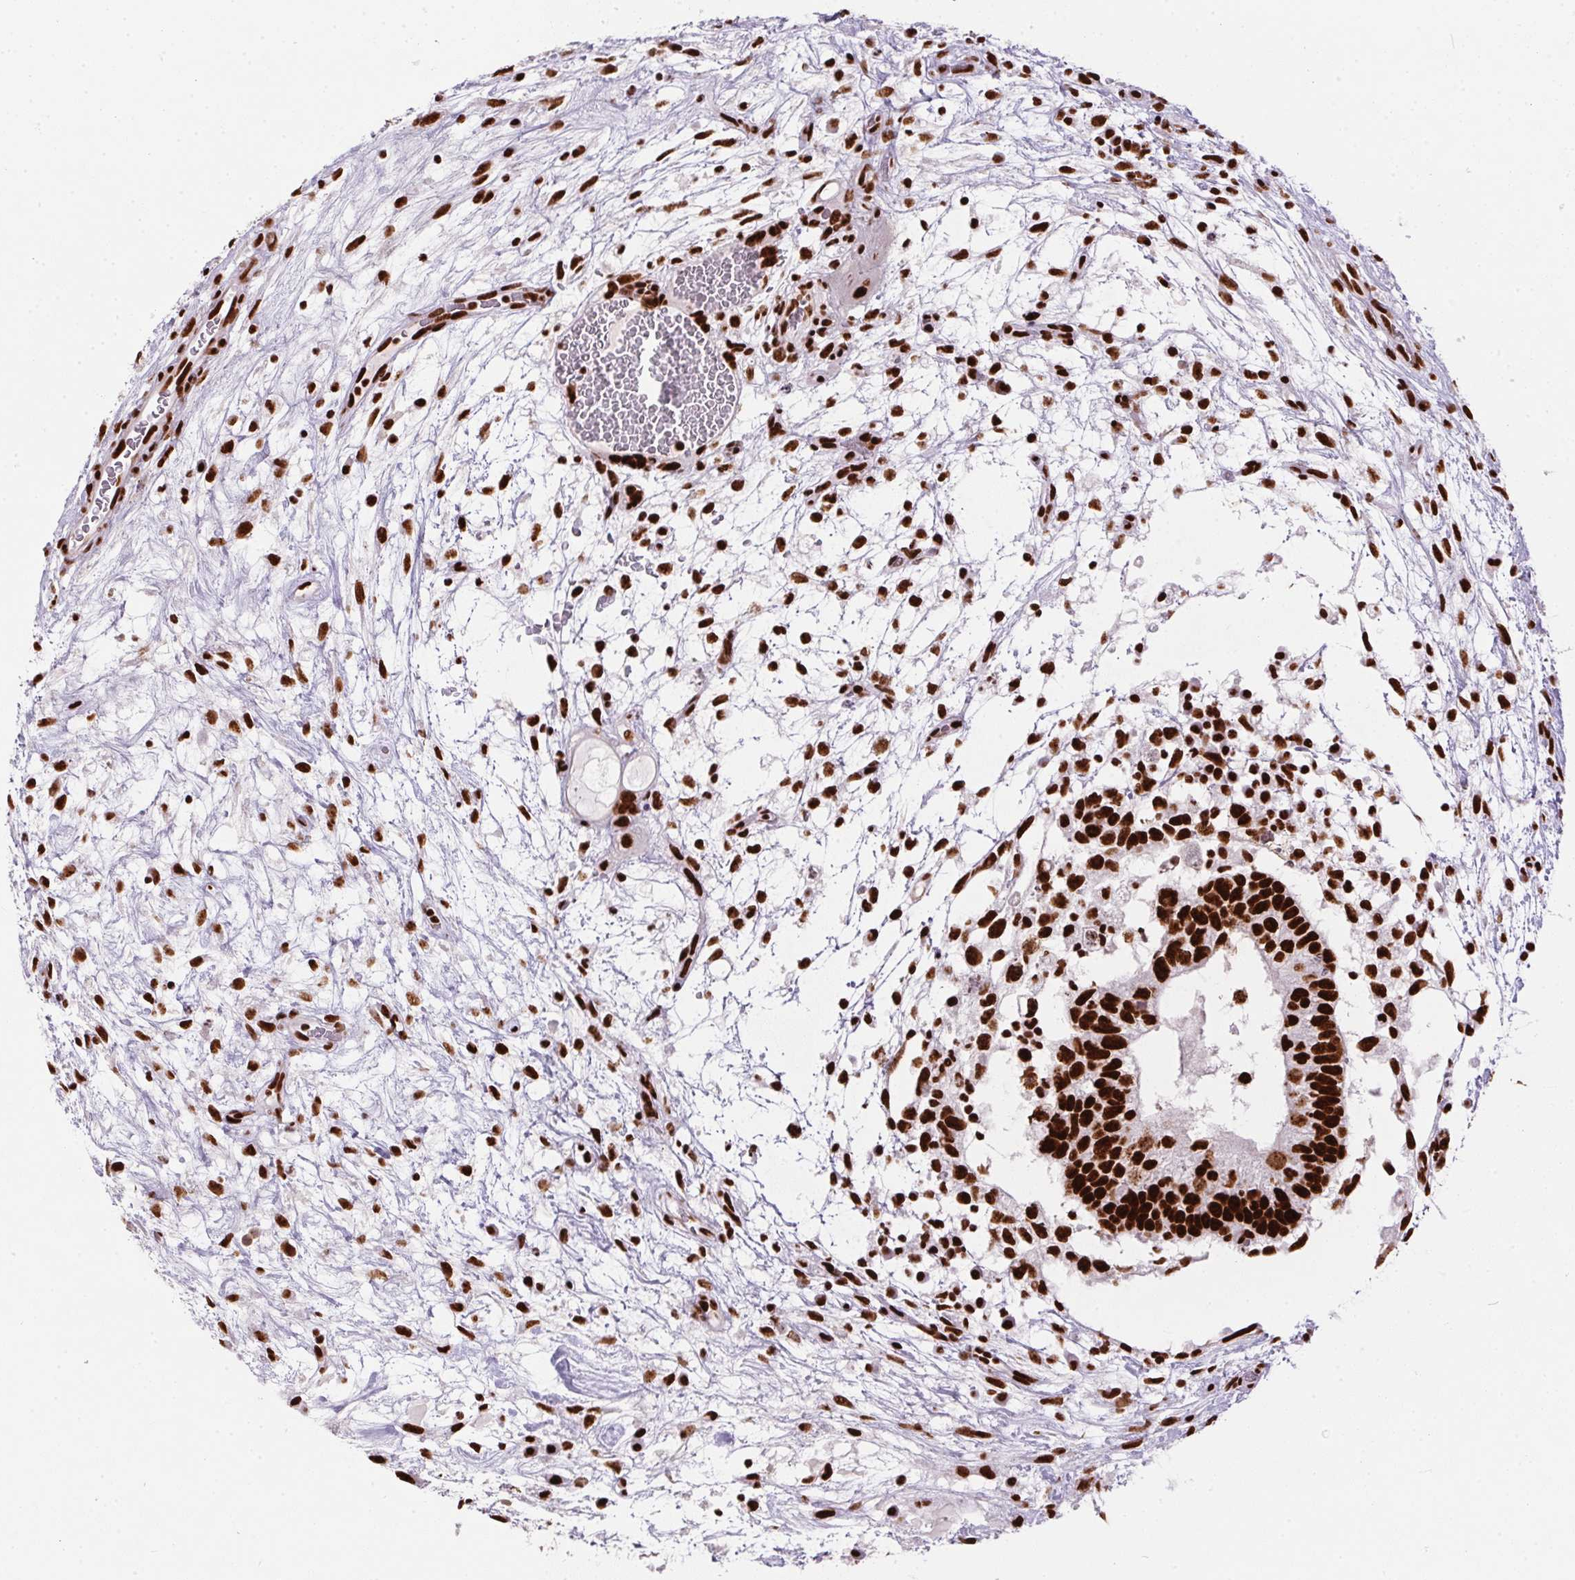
{"staining": {"intensity": "strong", "quantity": ">75%", "location": "nuclear"}, "tissue": "testis cancer", "cell_type": "Tumor cells", "image_type": "cancer", "snomed": [{"axis": "morphology", "description": "Normal tissue, NOS"}, {"axis": "morphology", "description": "Carcinoma, Embryonal, NOS"}, {"axis": "topography", "description": "Testis"}], "caption": "Immunohistochemistry (IHC) of human testis embryonal carcinoma displays high levels of strong nuclear expression in about >75% of tumor cells. (DAB (3,3'-diaminobenzidine) = brown stain, brightfield microscopy at high magnification).", "gene": "PAGE3", "patient": {"sex": "male", "age": 32}}